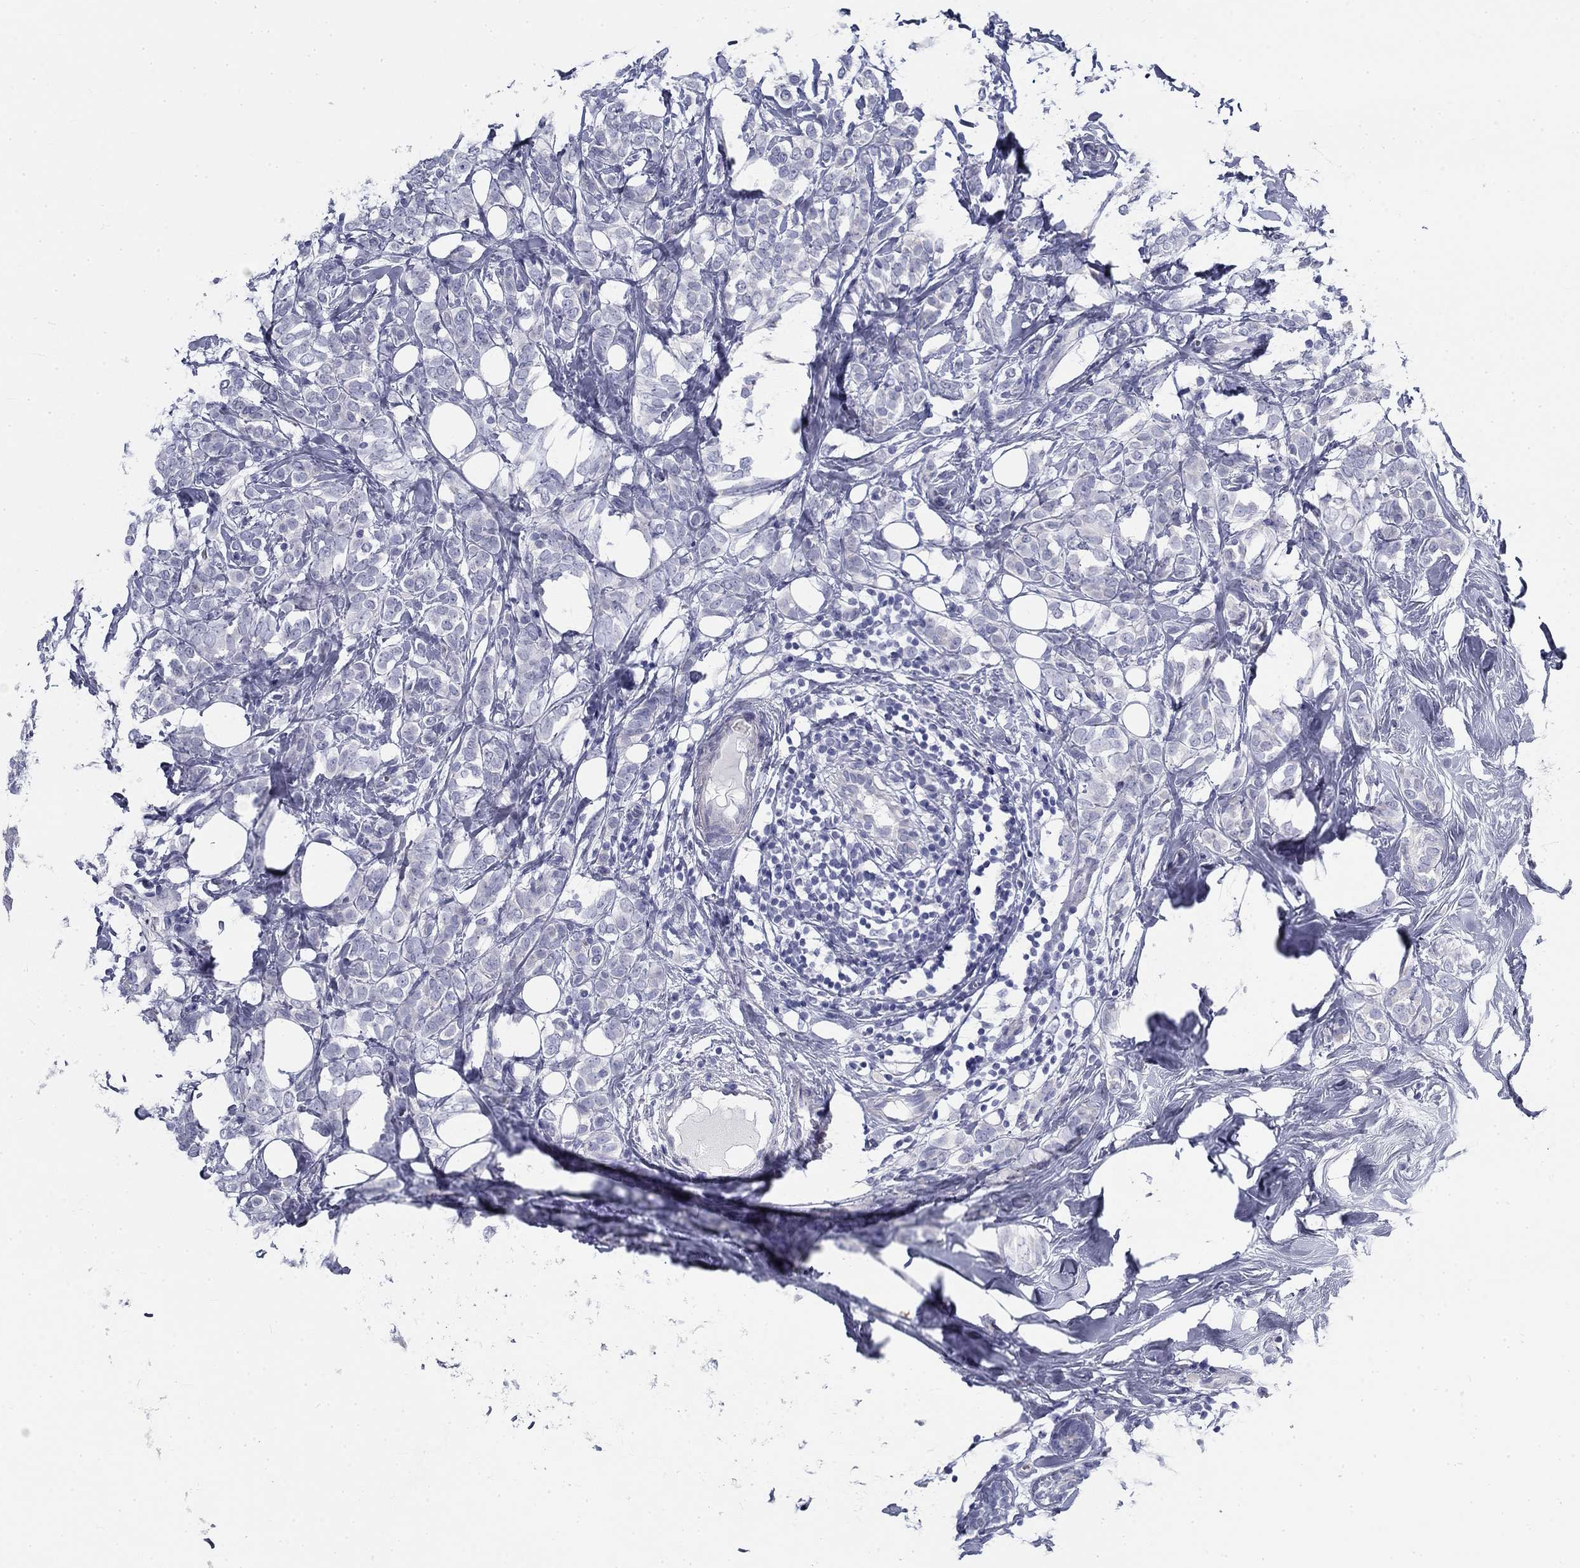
{"staining": {"intensity": "negative", "quantity": "none", "location": "none"}, "tissue": "breast cancer", "cell_type": "Tumor cells", "image_type": "cancer", "snomed": [{"axis": "morphology", "description": "Lobular carcinoma"}, {"axis": "topography", "description": "Breast"}], "caption": "An immunohistochemistry image of lobular carcinoma (breast) is shown. There is no staining in tumor cells of lobular carcinoma (breast). (DAB immunohistochemistry with hematoxylin counter stain).", "gene": "GALNTL5", "patient": {"sex": "female", "age": 49}}